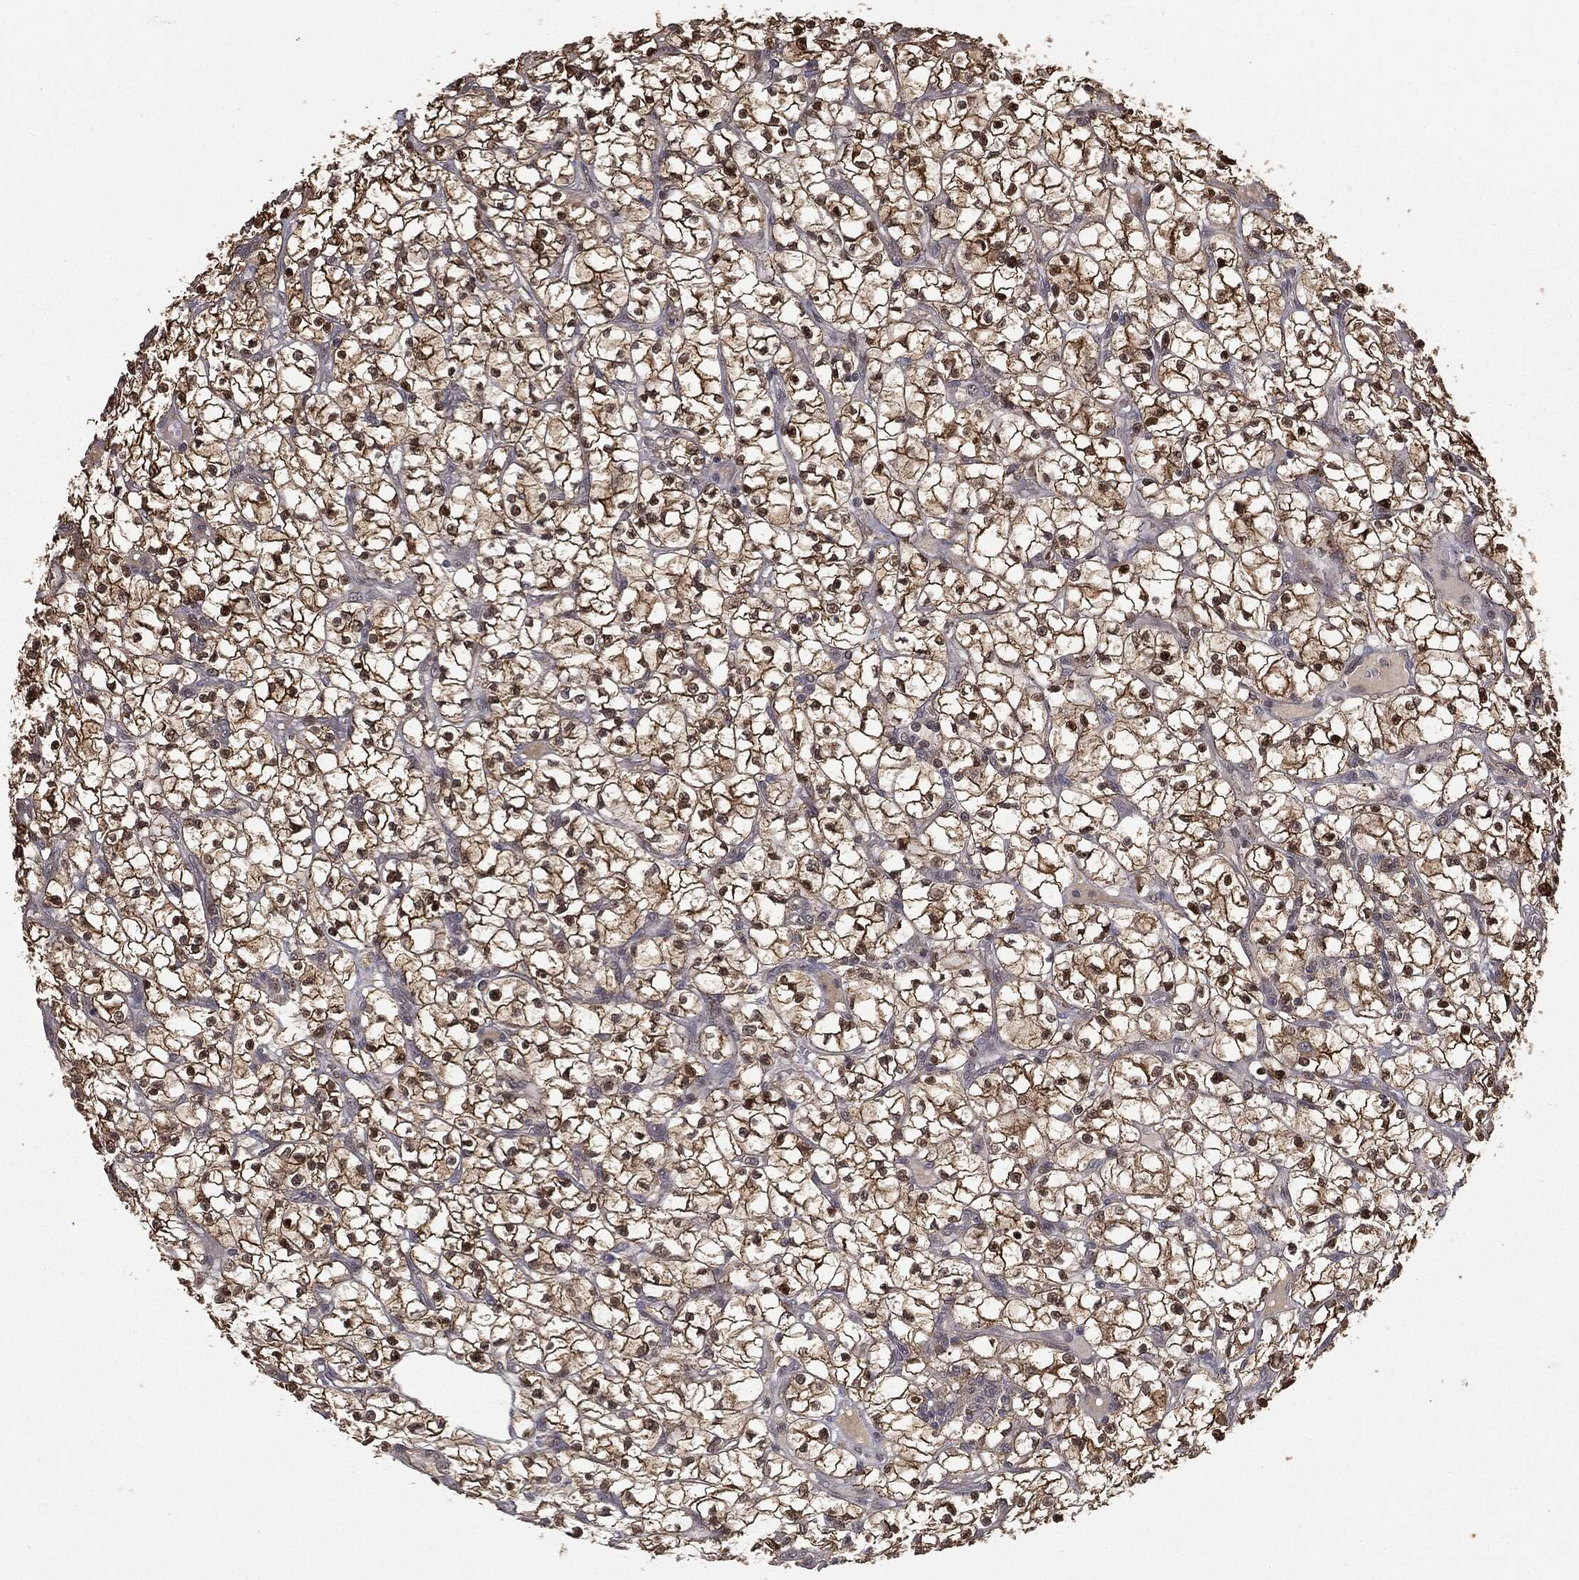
{"staining": {"intensity": "strong", "quantity": ">75%", "location": "cytoplasmic/membranous,nuclear"}, "tissue": "renal cancer", "cell_type": "Tumor cells", "image_type": "cancer", "snomed": [{"axis": "morphology", "description": "Adenocarcinoma, NOS"}, {"axis": "topography", "description": "Kidney"}], "caption": "Strong cytoplasmic/membranous and nuclear staining is present in about >75% of tumor cells in renal adenocarcinoma.", "gene": "ZNHIT6", "patient": {"sex": "female", "age": 64}}